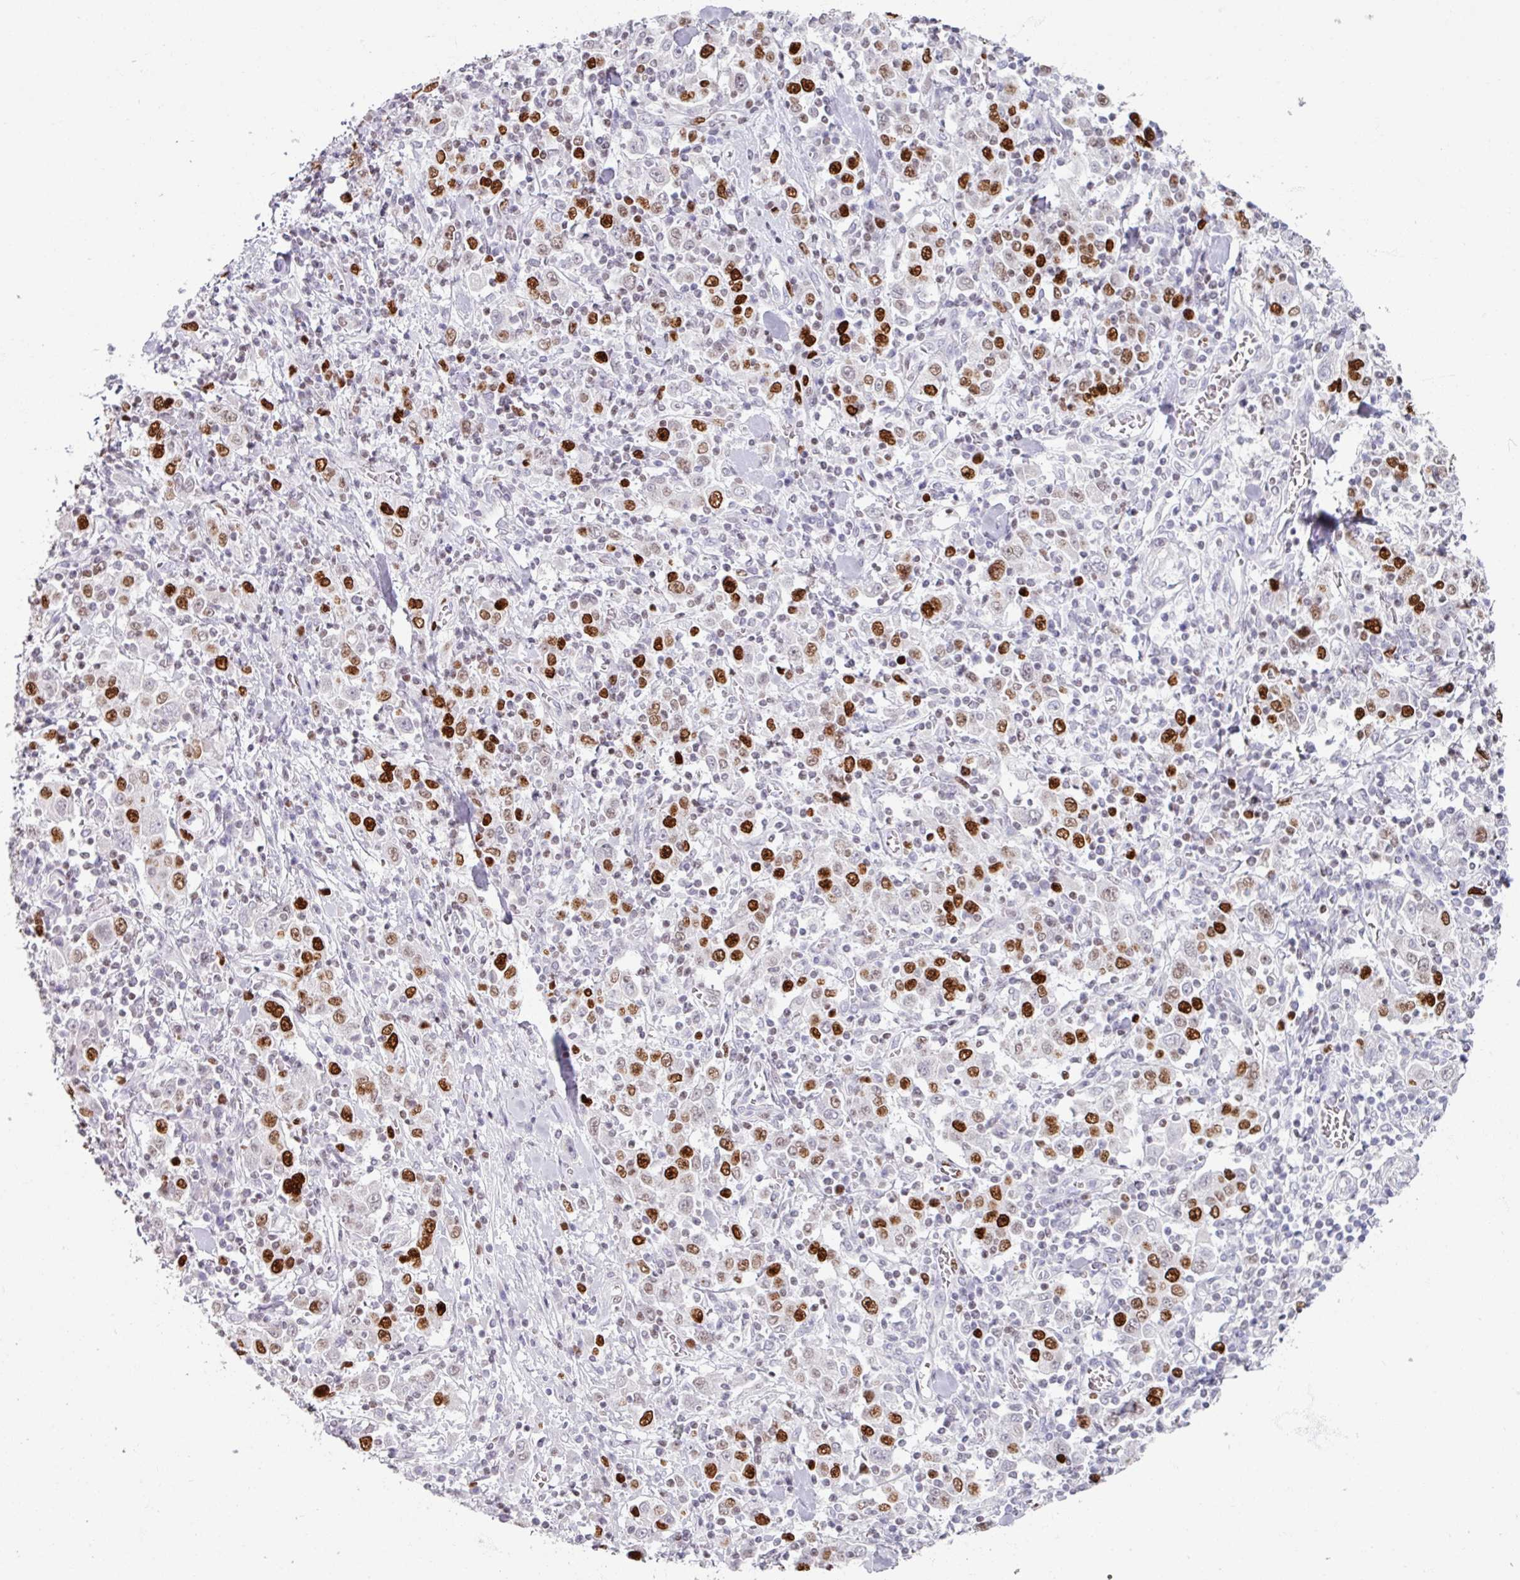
{"staining": {"intensity": "strong", "quantity": "25%-75%", "location": "nuclear"}, "tissue": "stomach cancer", "cell_type": "Tumor cells", "image_type": "cancer", "snomed": [{"axis": "morphology", "description": "Normal tissue, NOS"}, {"axis": "morphology", "description": "Adenocarcinoma, NOS"}, {"axis": "topography", "description": "Stomach, upper"}, {"axis": "topography", "description": "Stomach"}], "caption": "Adenocarcinoma (stomach) stained for a protein (brown) exhibits strong nuclear positive staining in about 25%-75% of tumor cells.", "gene": "ATAD2", "patient": {"sex": "male", "age": 59}}